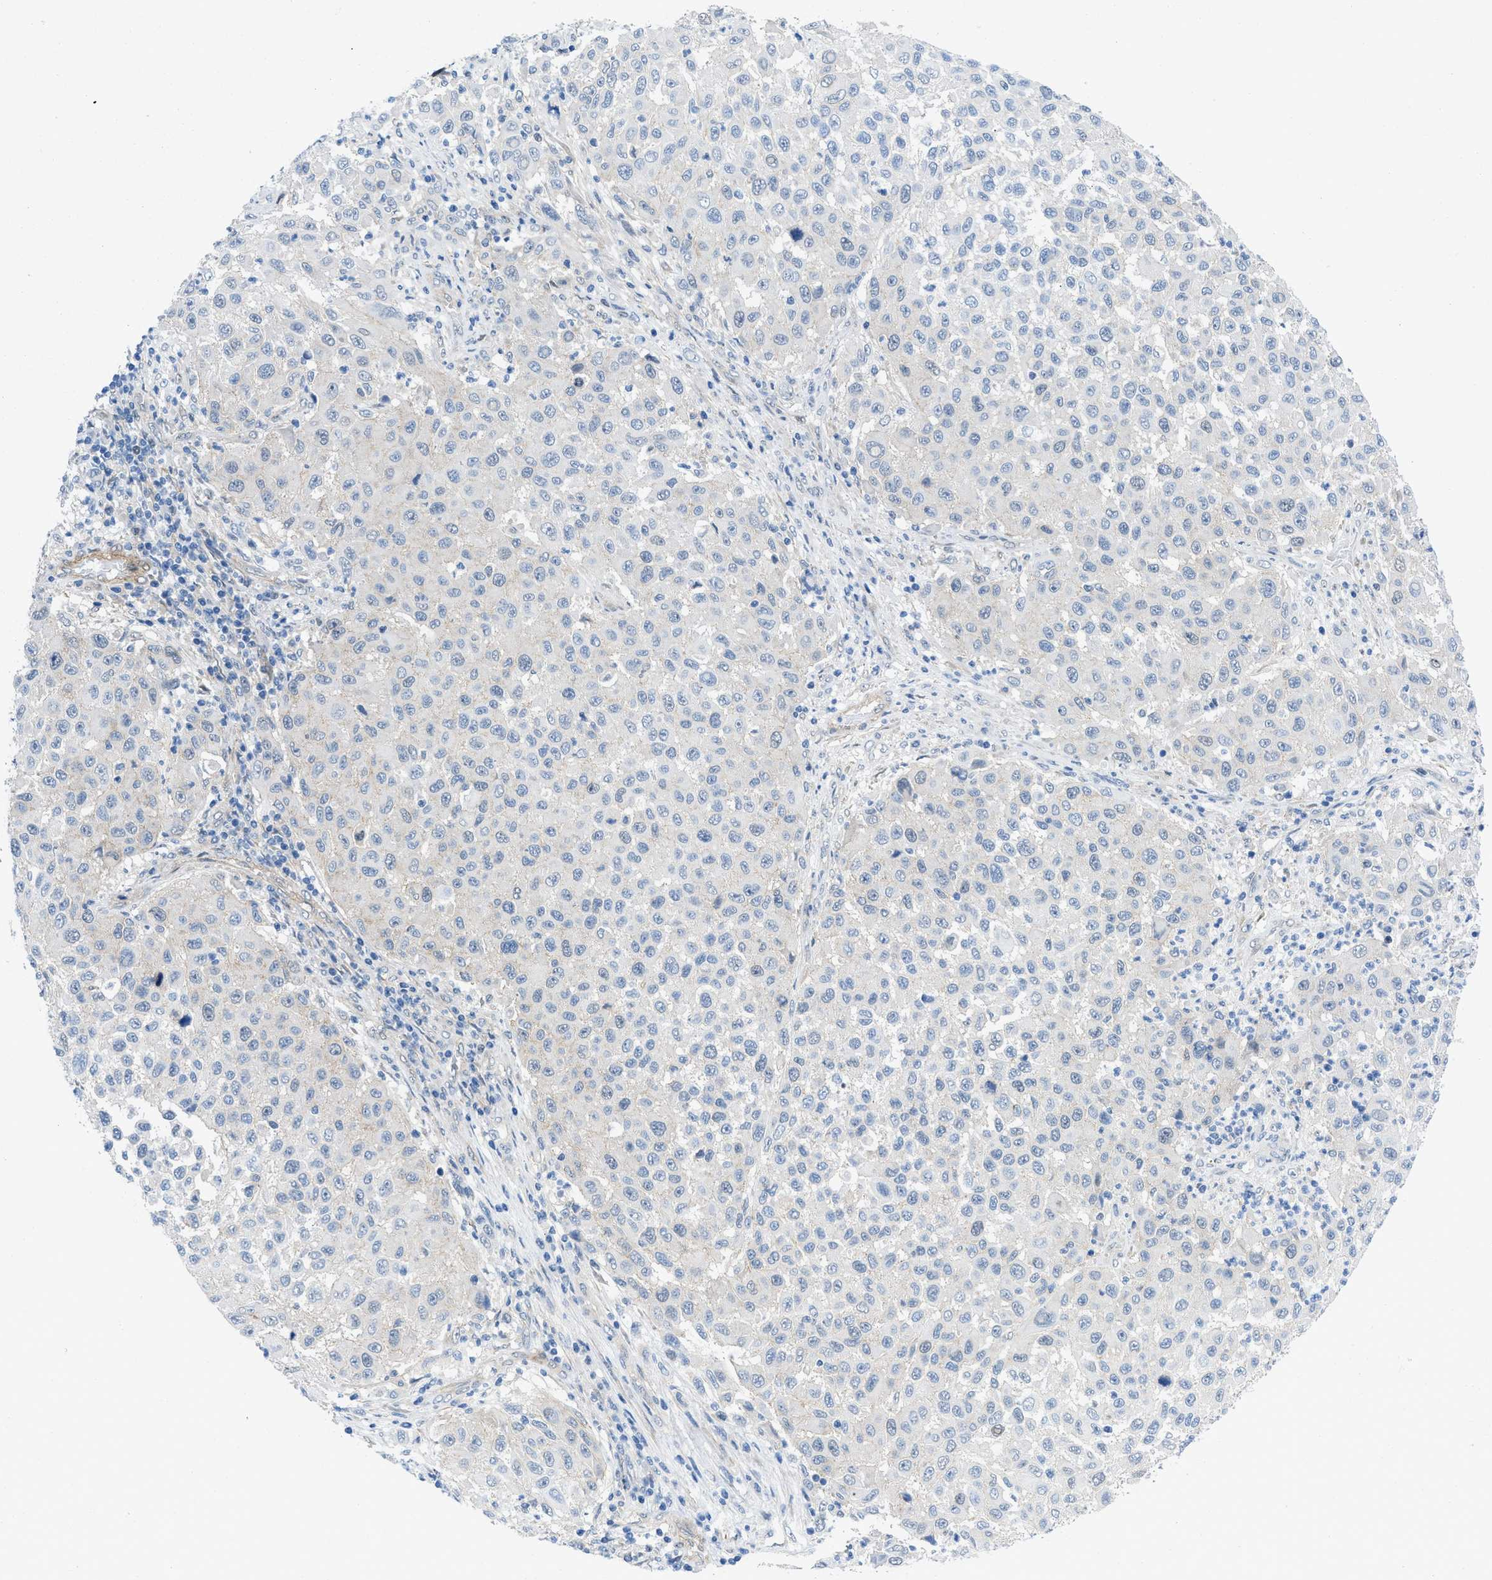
{"staining": {"intensity": "negative", "quantity": "none", "location": "none"}, "tissue": "melanoma", "cell_type": "Tumor cells", "image_type": "cancer", "snomed": [{"axis": "morphology", "description": "Malignant melanoma, Metastatic site"}, {"axis": "topography", "description": "Lymph node"}], "caption": "The micrograph reveals no significant staining in tumor cells of melanoma.", "gene": "PDLIM5", "patient": {"sex": "male", "age": 61}}